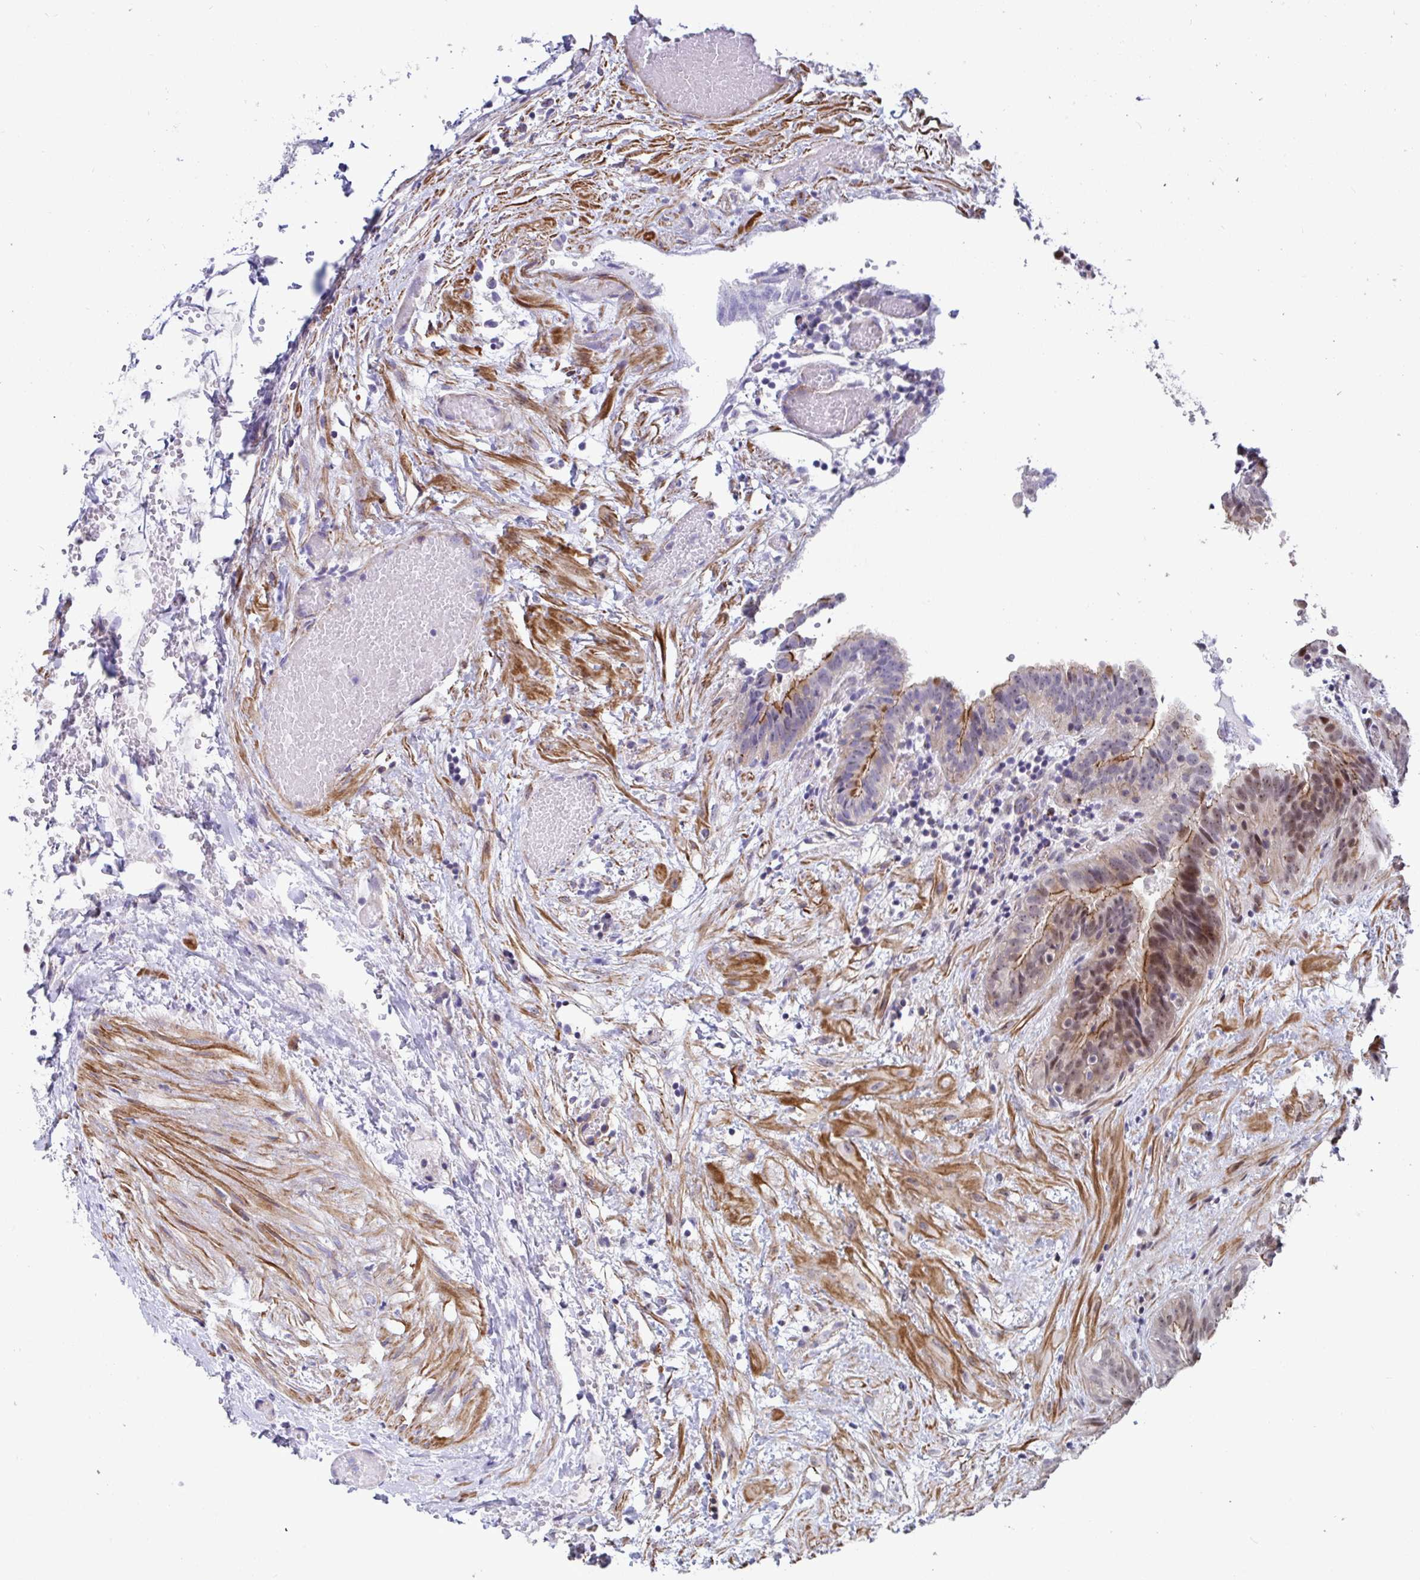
{"staining": {"intensity": "moderate", "quantity": "25%-75%", "location": "cytoplasmic/membranous,nuclear"}, "tissue": "fallopian tube", "cell_type": "Glandular cells", "image_type": "normal", "snomed": [{"axis": "morphology", "description": "Normal tissue, NOS"}, {"axis": "topography", "description": "Fallopian tube"}], "caption": "Protein staining demonstrates moderate cytoplasmic/membranous,nuclear staining in about 25%-75% of glandular cells in normal fallopian tube.", "gene": "WDR72", "patient": {"sex": "female", "age": 37}}